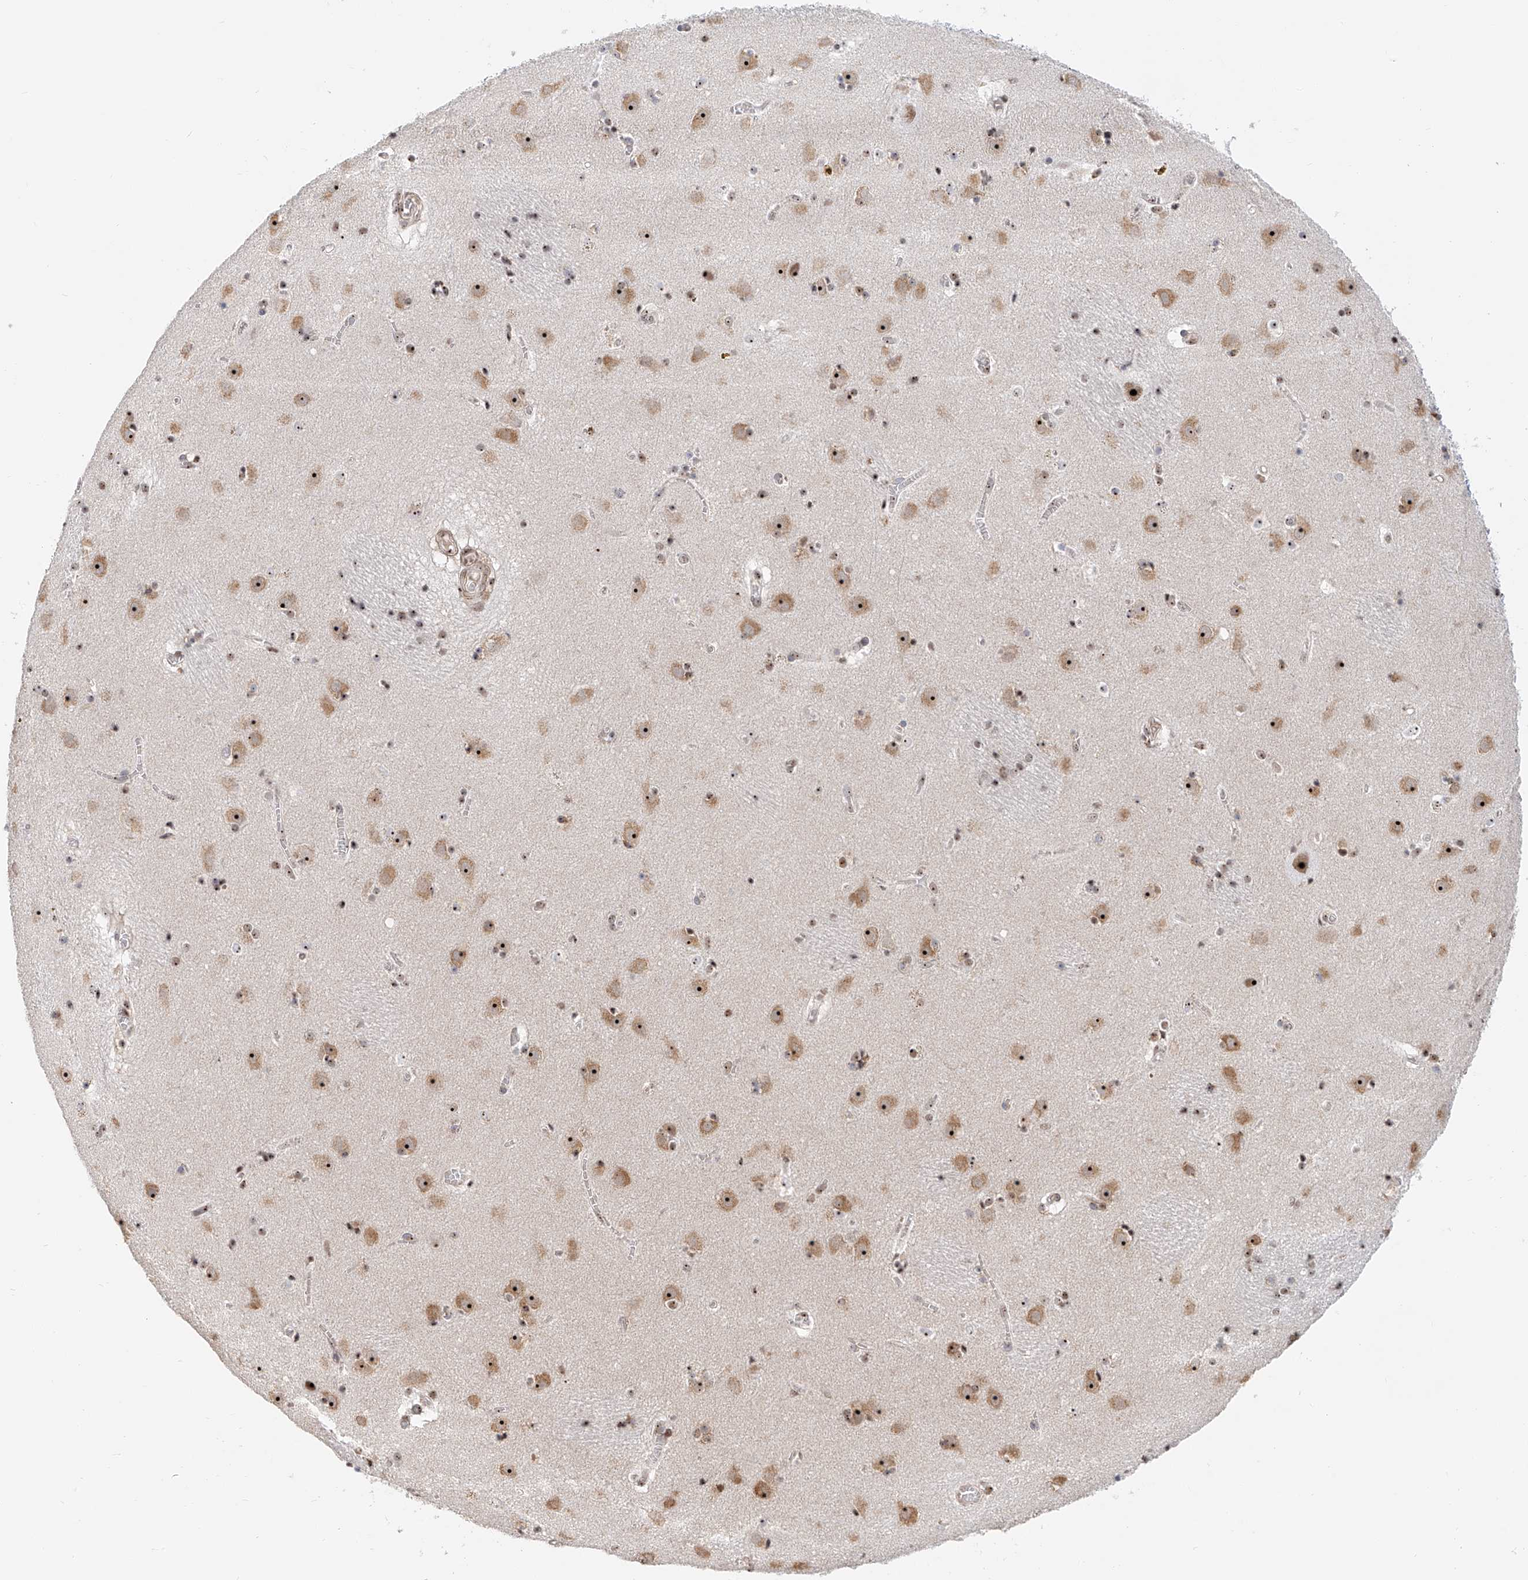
{"staining": {"intensity": "moderate", "quantity": "<25%", "location": "nuclear"}, "tissue": "caudate", "cell_type": "Glial cells", "image_type": "normal", "snomed": [{"axis": "morphology", "description": "Normal tissue, NOS"}, {"axis": "topography", "description": "Lateral ventricle wall"}], "caption": "Immunohistochemistry (IHC) (DAB (3,3'-diaminobenzidine)) staining of normal human caudate shows moderate nuclear protein expression in about <25% of glial cells. (Stains: DAB (3,3'-diaminobenzidine) in brown, nuclei in blue, Microscopy: brightfield microscopy at high magnification).", "gene": "PRUNE2", "patient": {"sex": "male", "age": 70}}